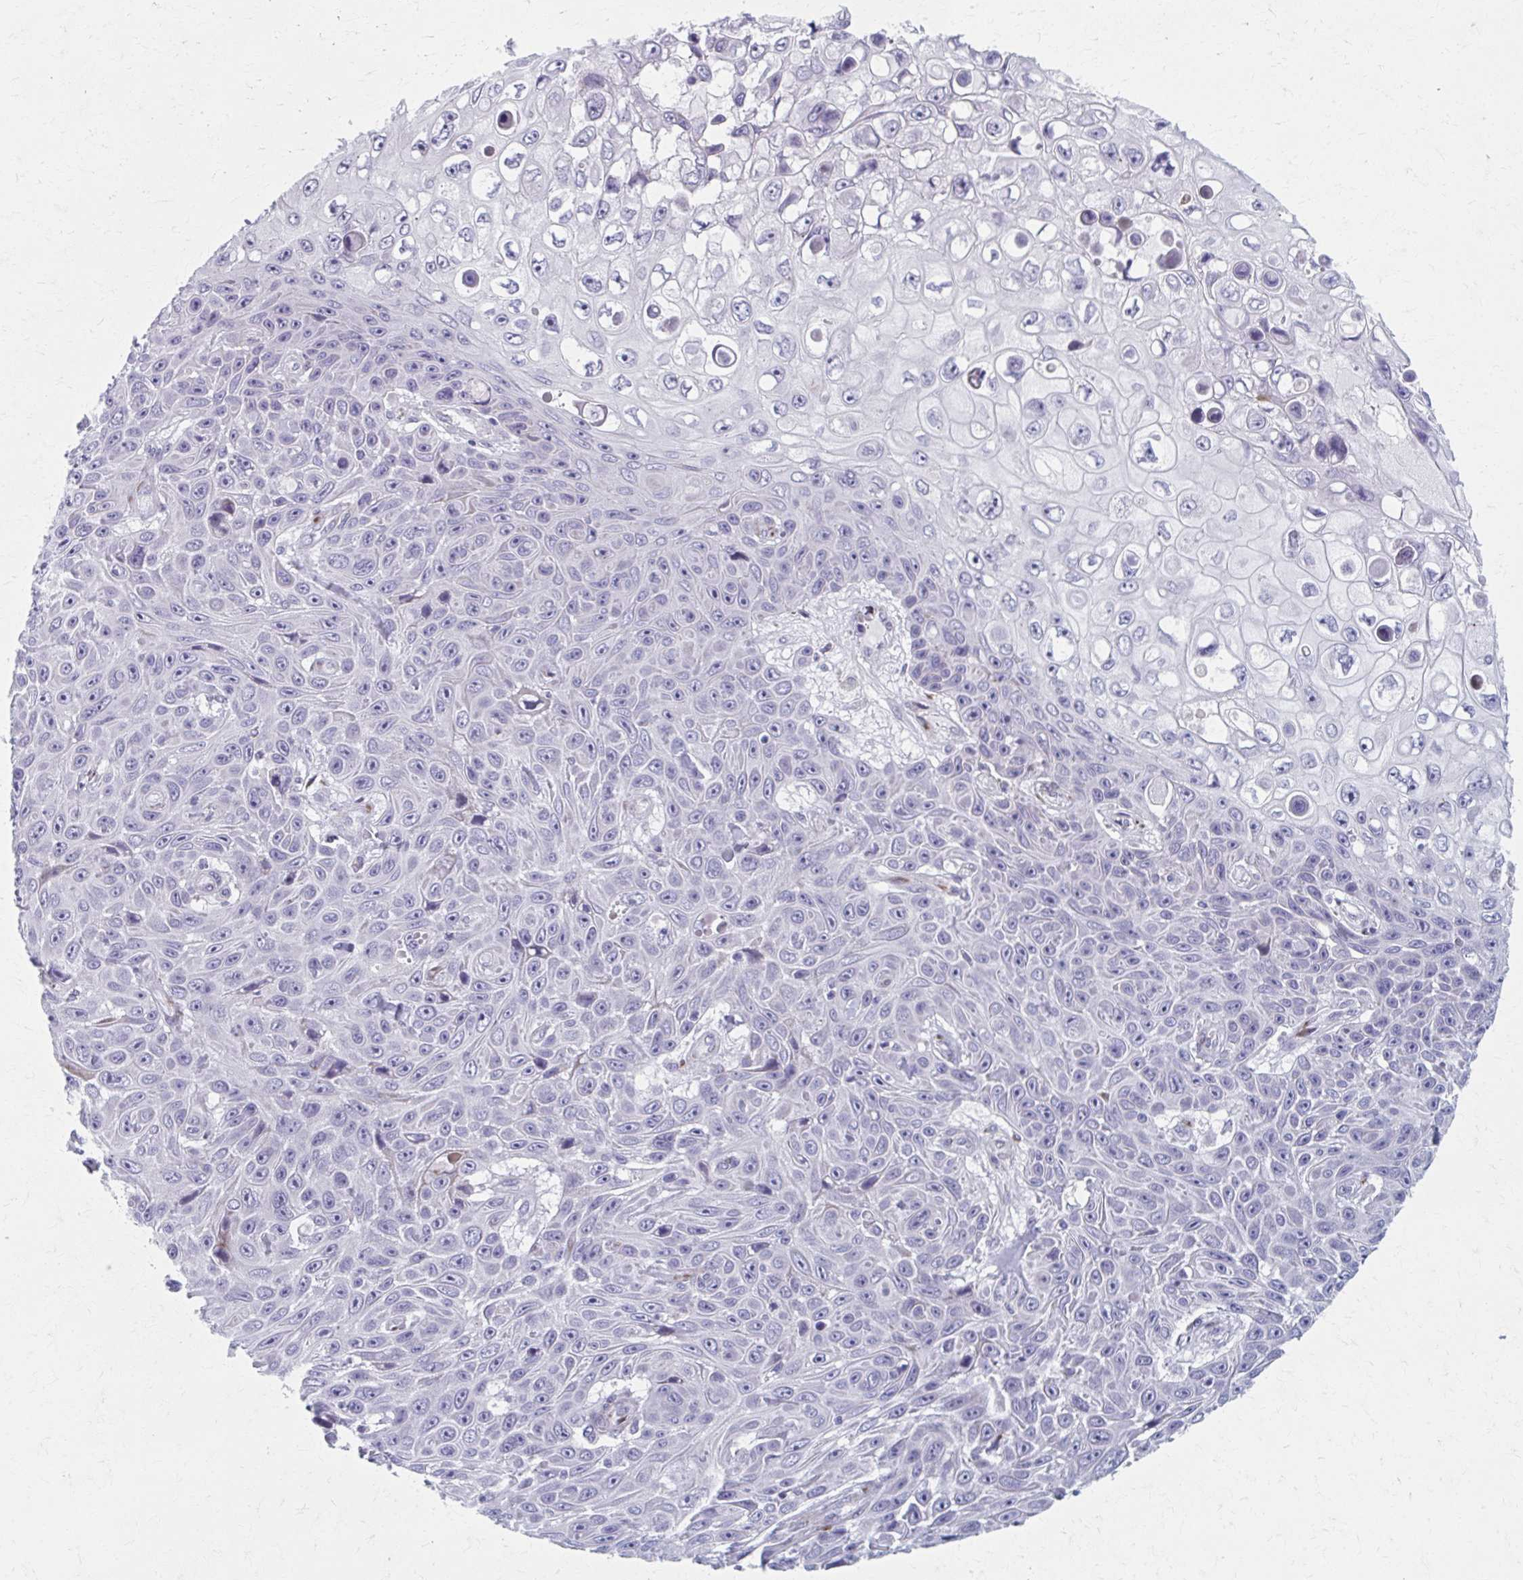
{"staining": {"intensity": "negative", "quantity": "none", "location": "none"}, "tissue": "skin cancer", "cell_type": "Tumor cells", "image_type": "cancer", "snomed": [{"axis": "morphology", "description": "Squamous cell carcinoma, NOS"}, {"axis": "topography", "description": "Skin"}], "caption": "Micrograph shows no protein staining in tumor cells of squamous cell carcinoma (skin) tissue.", "gene": "OLFM2", "patient": {"sex": "male", "age": 82}}